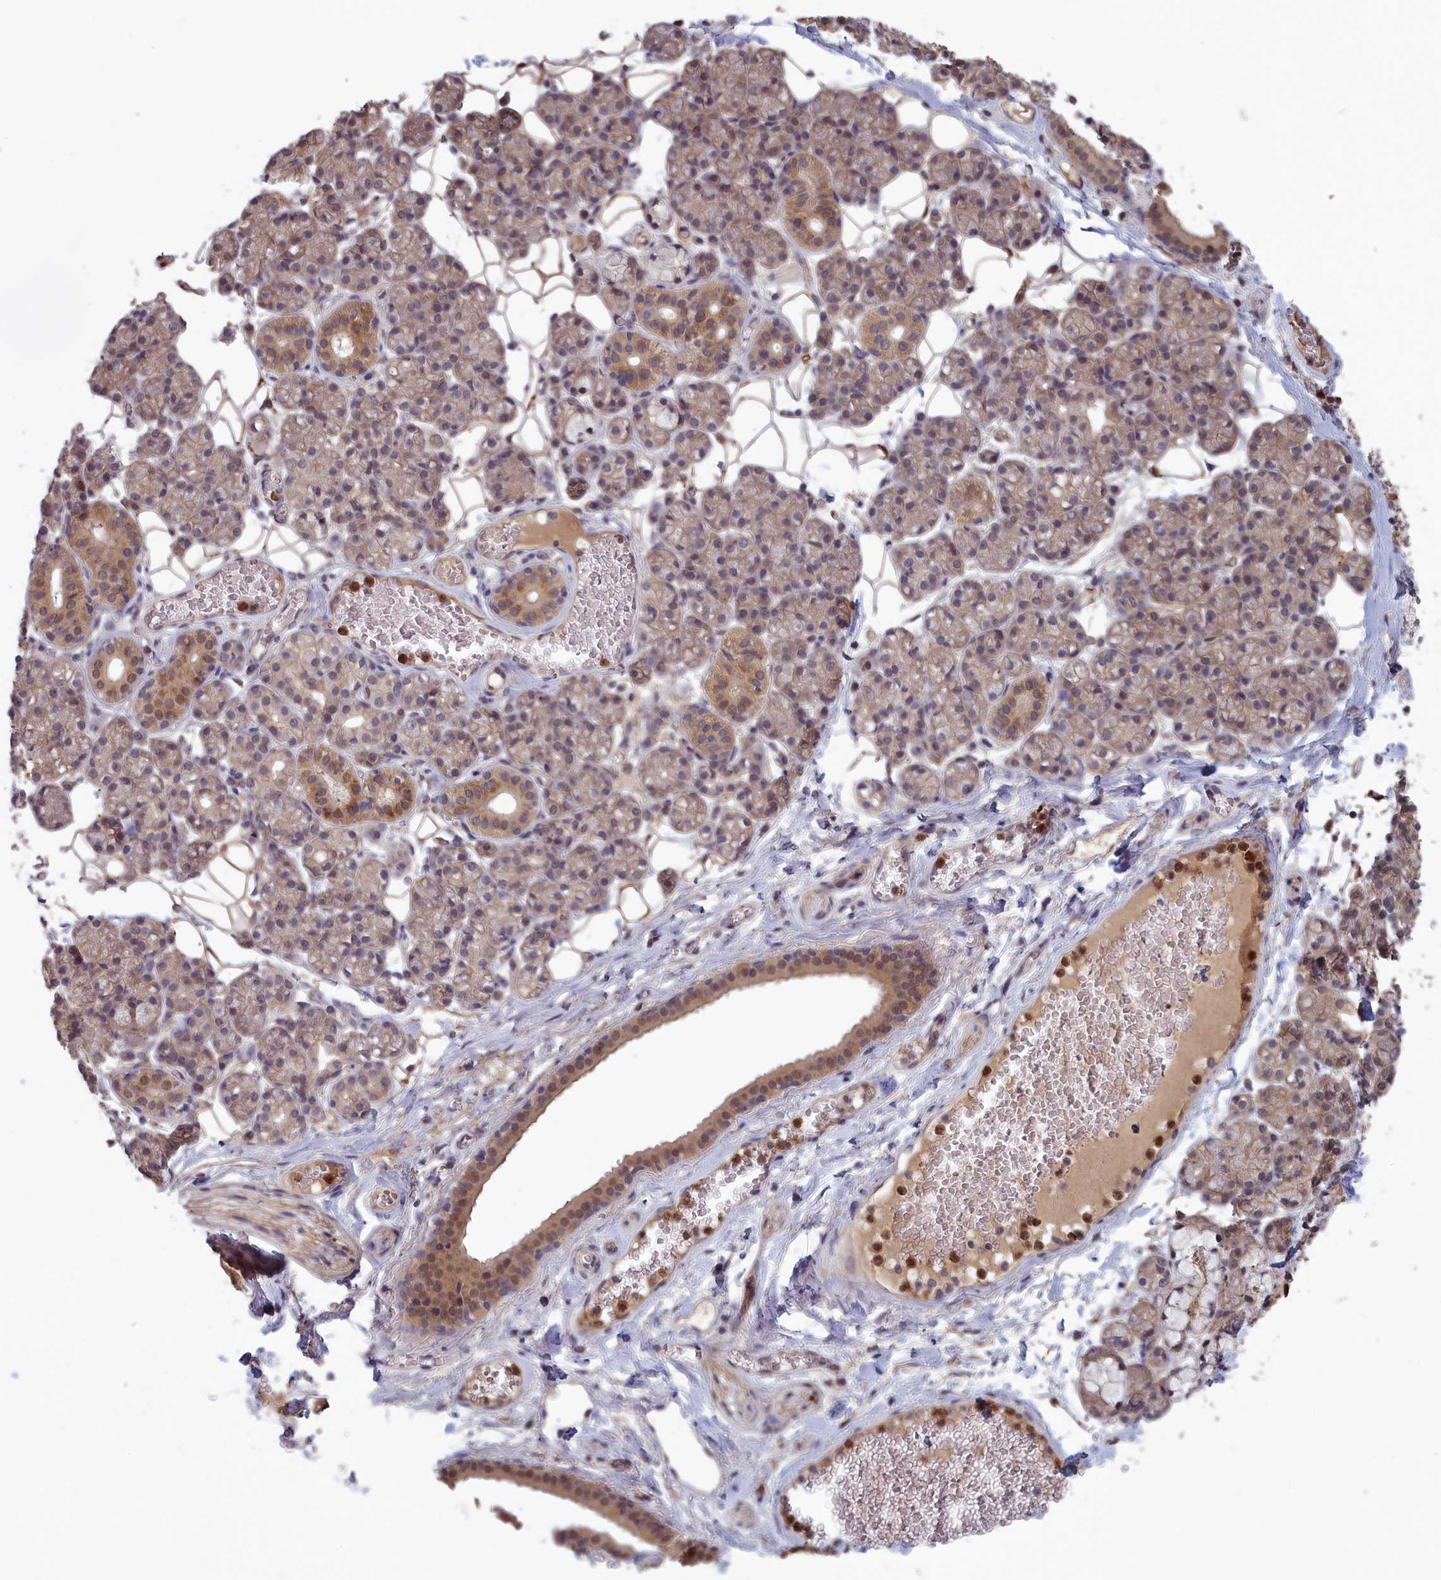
{"staining": {"intensity": "weak", "quantity": "25%-75%", "location": "cytoplasmic/membranous"}, "tissue": "salivary gland", "cell_type": "Glandular cells", "image_type": "normal", "snomed": [{"axis": "morphology", "description": "Normal tissue, NOS"}, {"axis": "topography", "description": "Salivary gland"}], "caption": "The micrograph demonstrates a brown stain indicating the presence of a protein in the cytoplasmic/membranous of glandular cells in salivary gland.", "gene": "PLP2", "patient": {"sex": "male", "age": 63}}